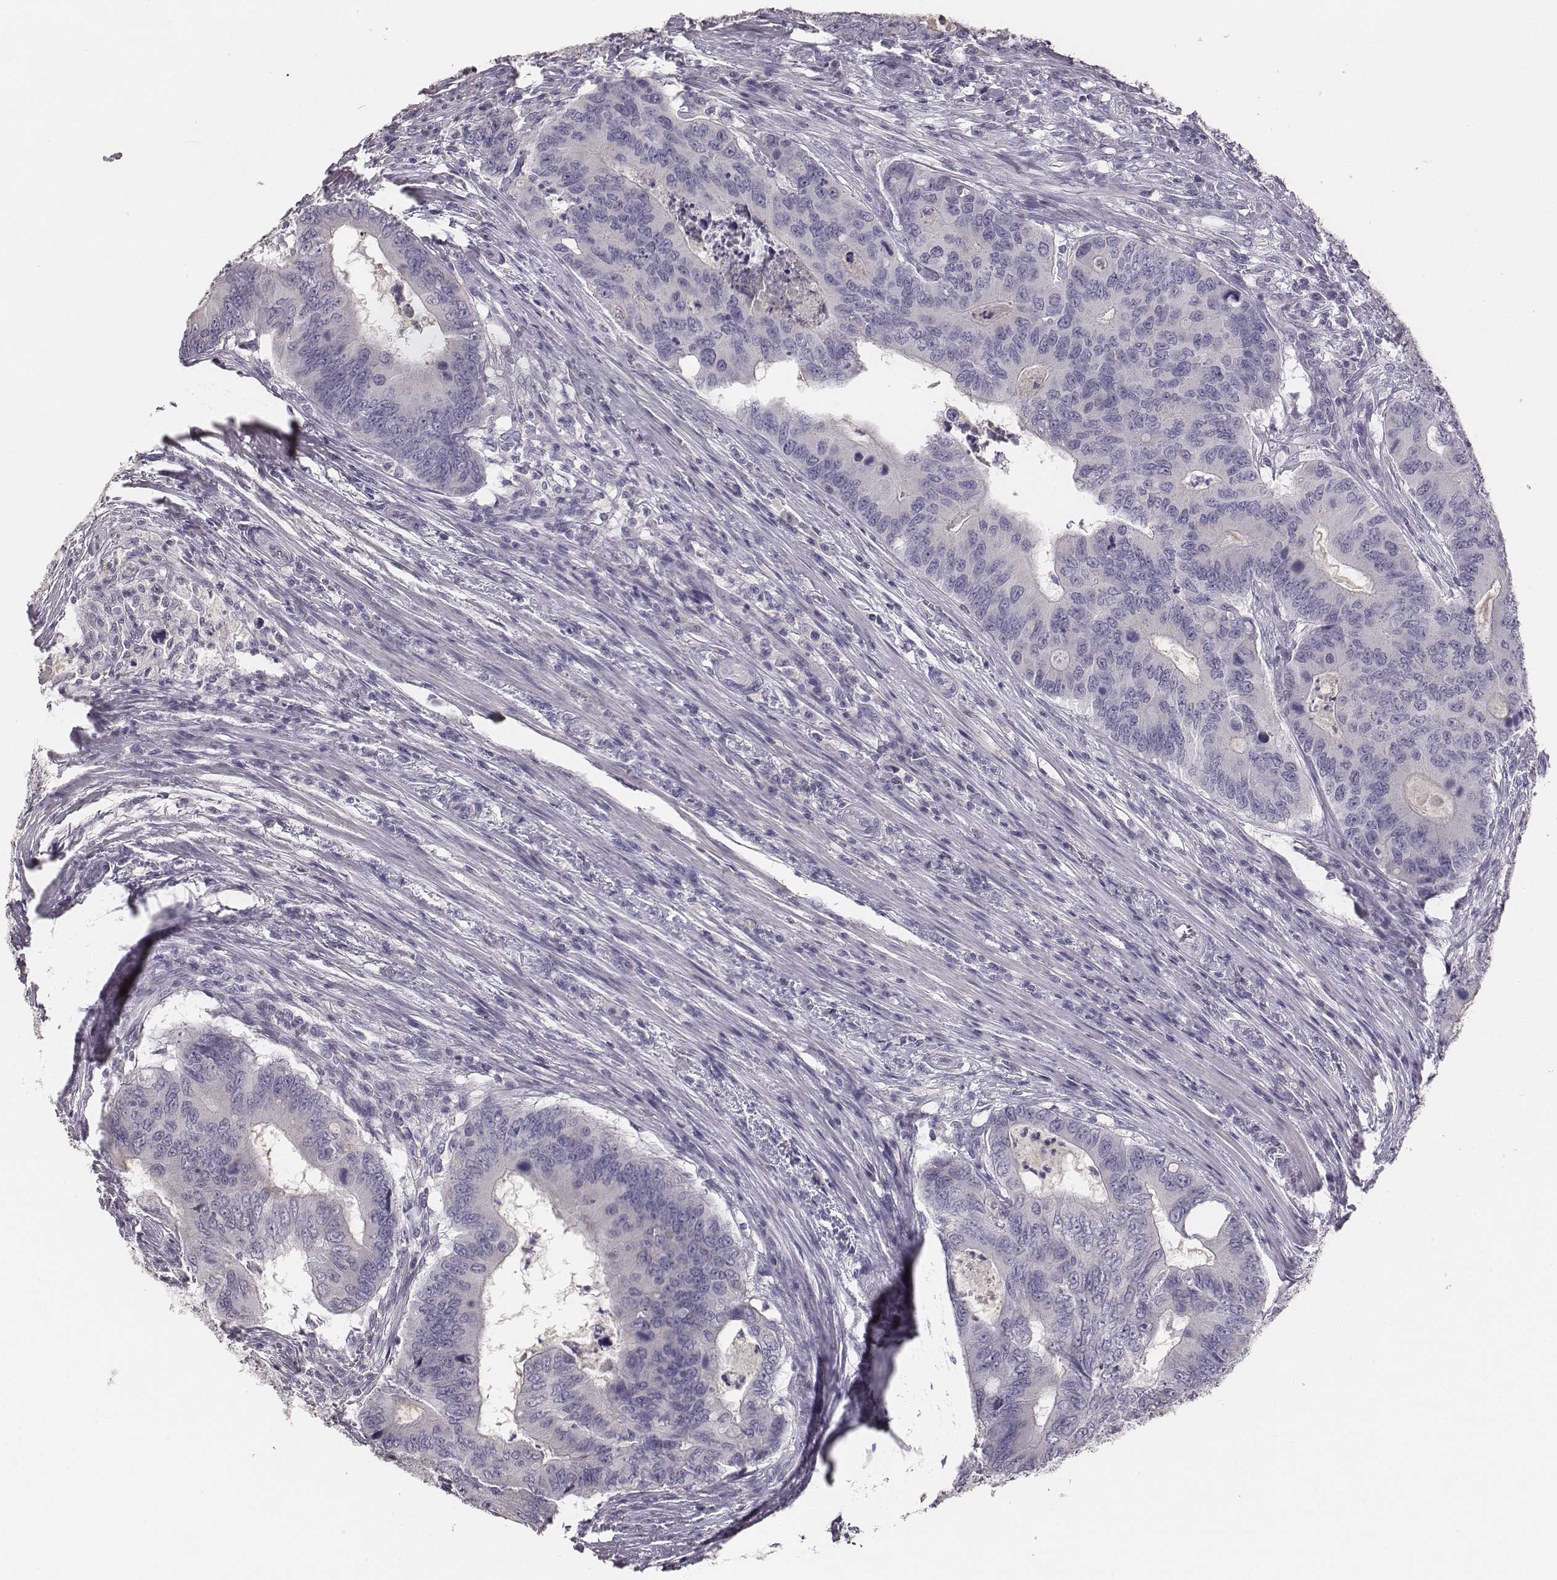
{"staining": {"intensity": "negative", "quantity": "none", "location": "none"}, "tissue": "colorectal cancer", "cell_type": "Tumor cells", "image_type": "cancer", "snomed": [{"axis": "morphology", "description": "Adenocarcinoma, NOS"}, {"axis": "topography", "description": "Colon"}], "caption": "Immunohistochemical staining of colorectal cancer reveals no significant expression in tumor cells.", "gene": "MYH6", "patient": {"sex": "male", "age": 53}}